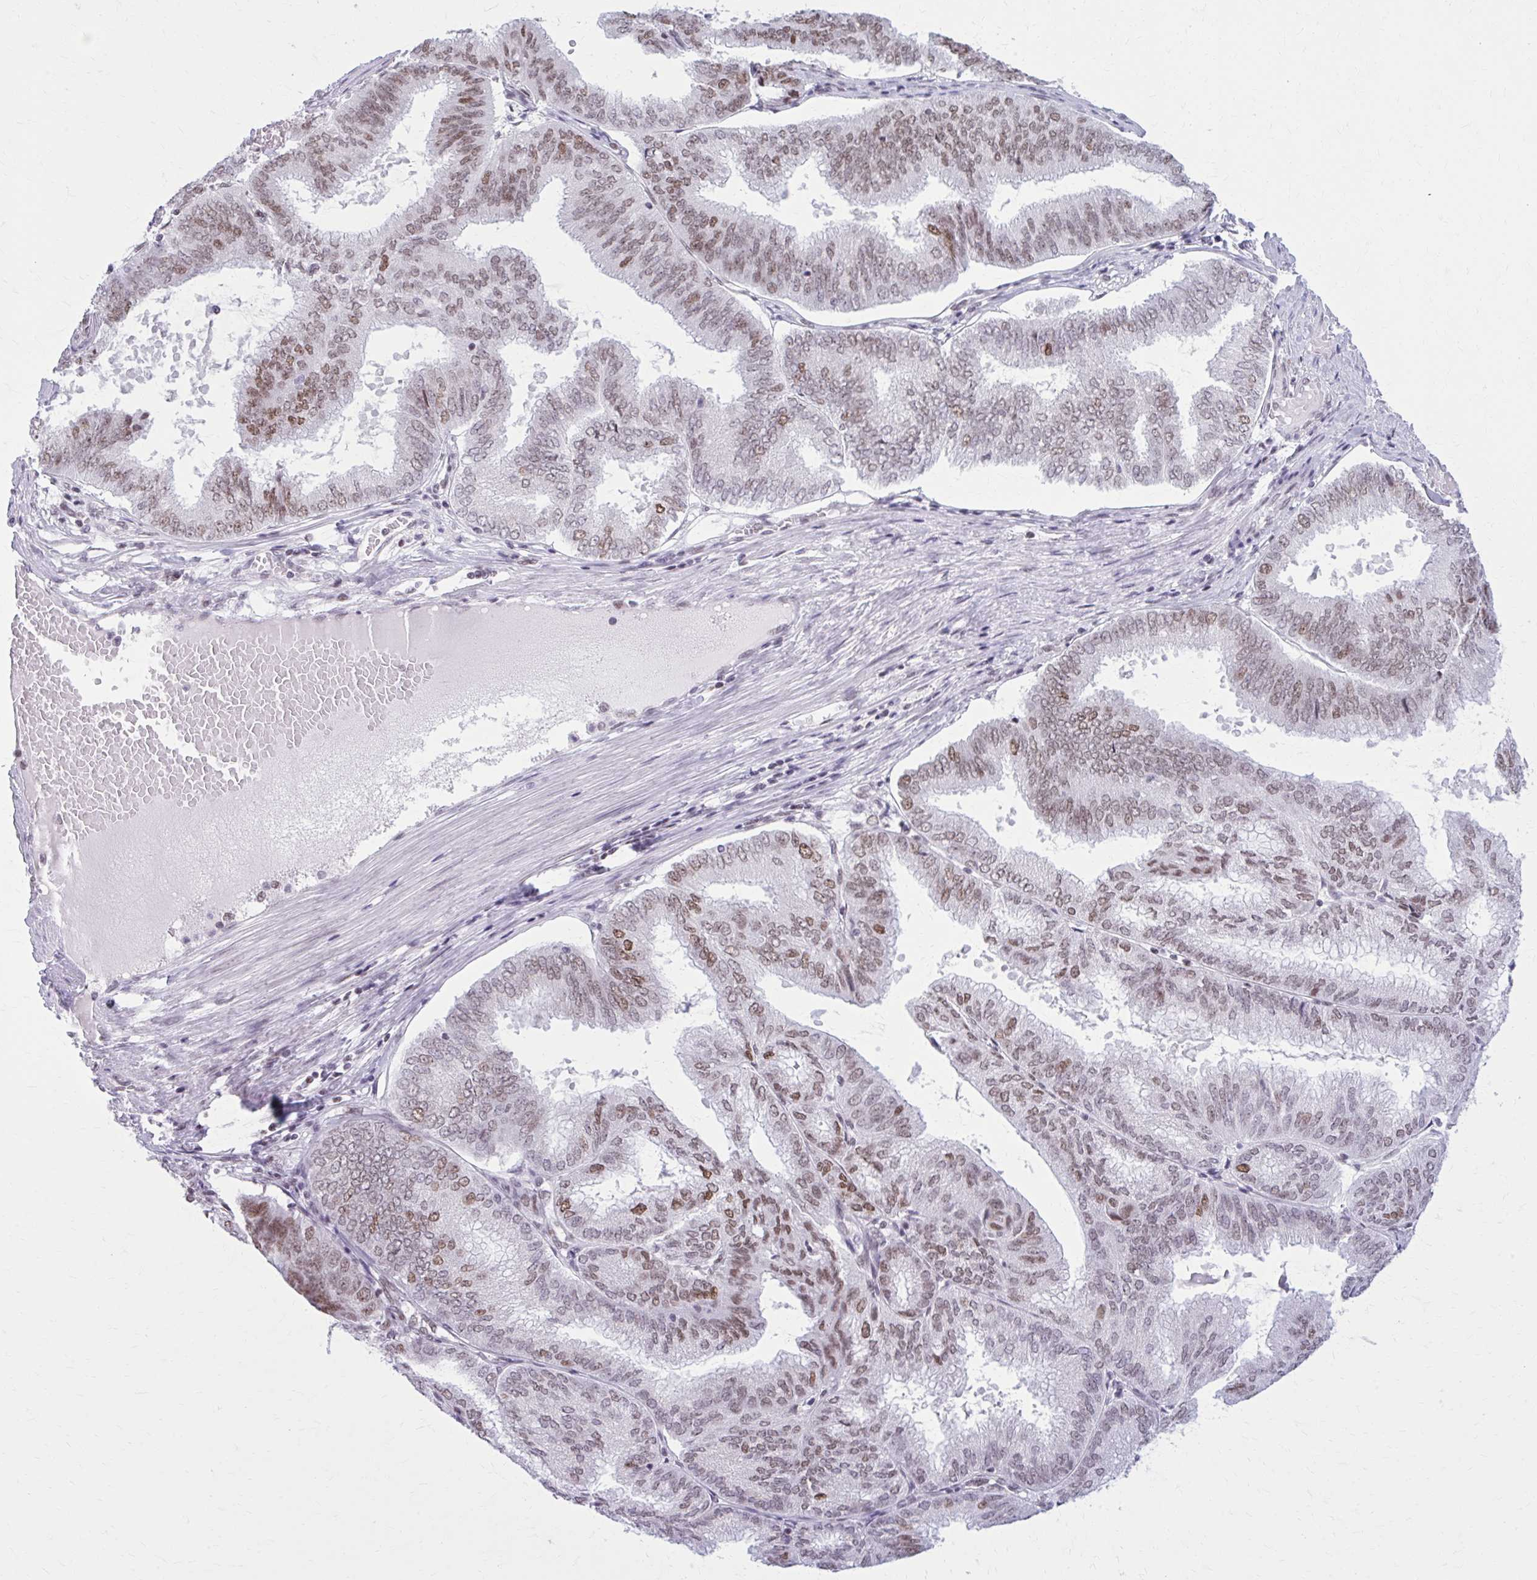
{"staining": {"intensity": "moderate", "quantity": ">75%", "location": "nuclear"}, "tissue": "endometrial cancer", "cell_type": "Tumor cells", "image_type": "cancer", "snomed": [{"axis": "morphology", "description": "Adenocarcinoma, NOS"}, {"axis": "topography", "description": "Endometrium"}], "caption": "Immunohistochemistry (IHC) of endometrial adenocarcinoma shows medium levels of moderate nuclear positivity in approximately >75% of tumor cells. Using DAB (3,3'-diaminobenzidine) (brown) and hematoxylin (blue) stains, captured at high magnification using brightfield microscopy.", "gene": "PABIR1", "patient": {"sex": "female", "age": 49}}